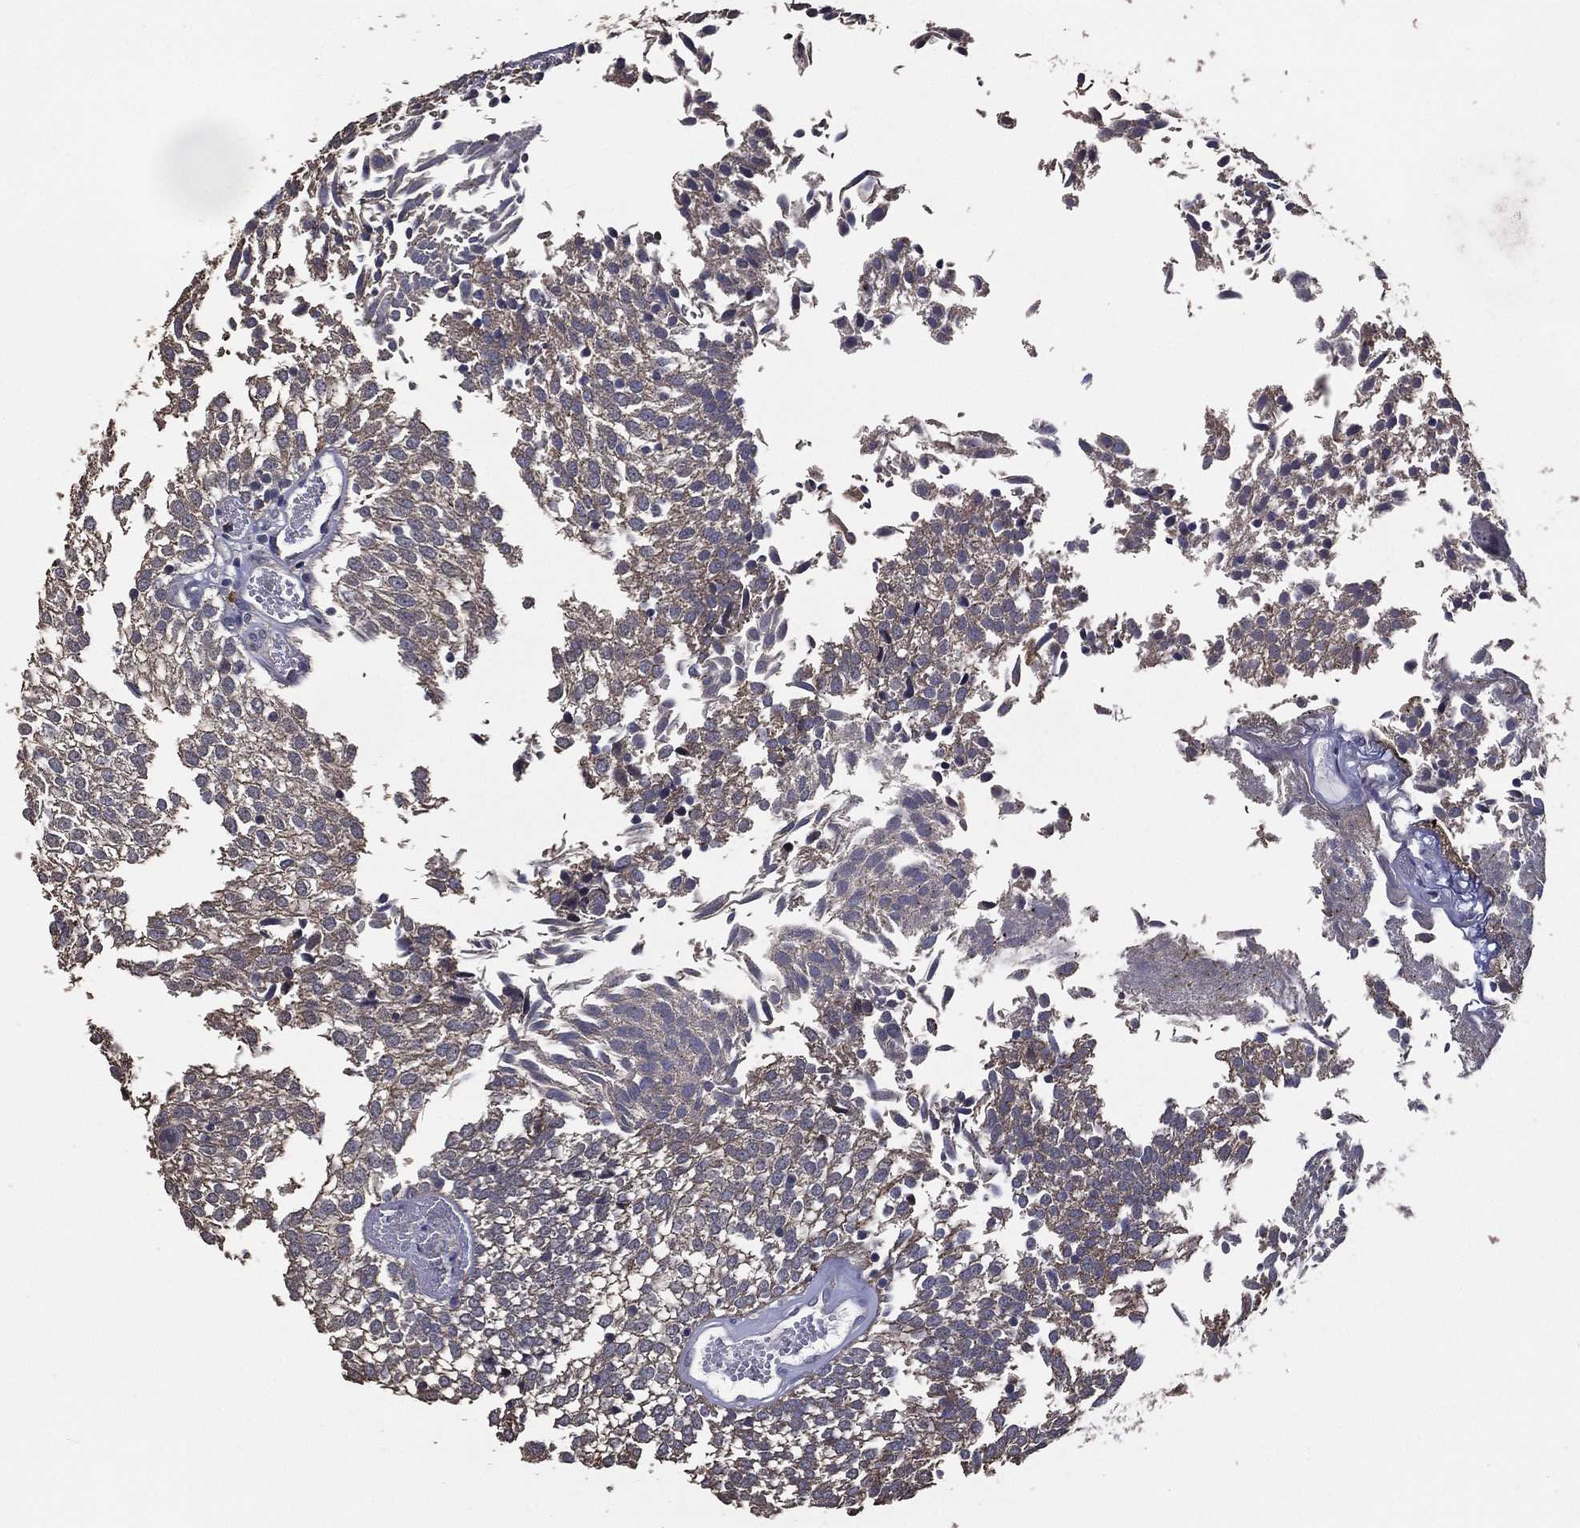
{"staining": {"intensity": "weak", "quantity": "<25%", "location": "cytoplasmic/membranous"}, "tissue": "urothelial cancer", "cell_type": "Tumor cells", "image_type": "cancer", "snomed": [{"axis": "morphology", "description": "Urothelial carcinoma, Low grade"}, {"axis": "topography", "description": "Urinary bladder"}], "caption": "The histopathology image reveals no significant staining in tumor cells of urothelial cancer.", "gene": "PCNT", "patient": {"sex": "male", "age": 52}}